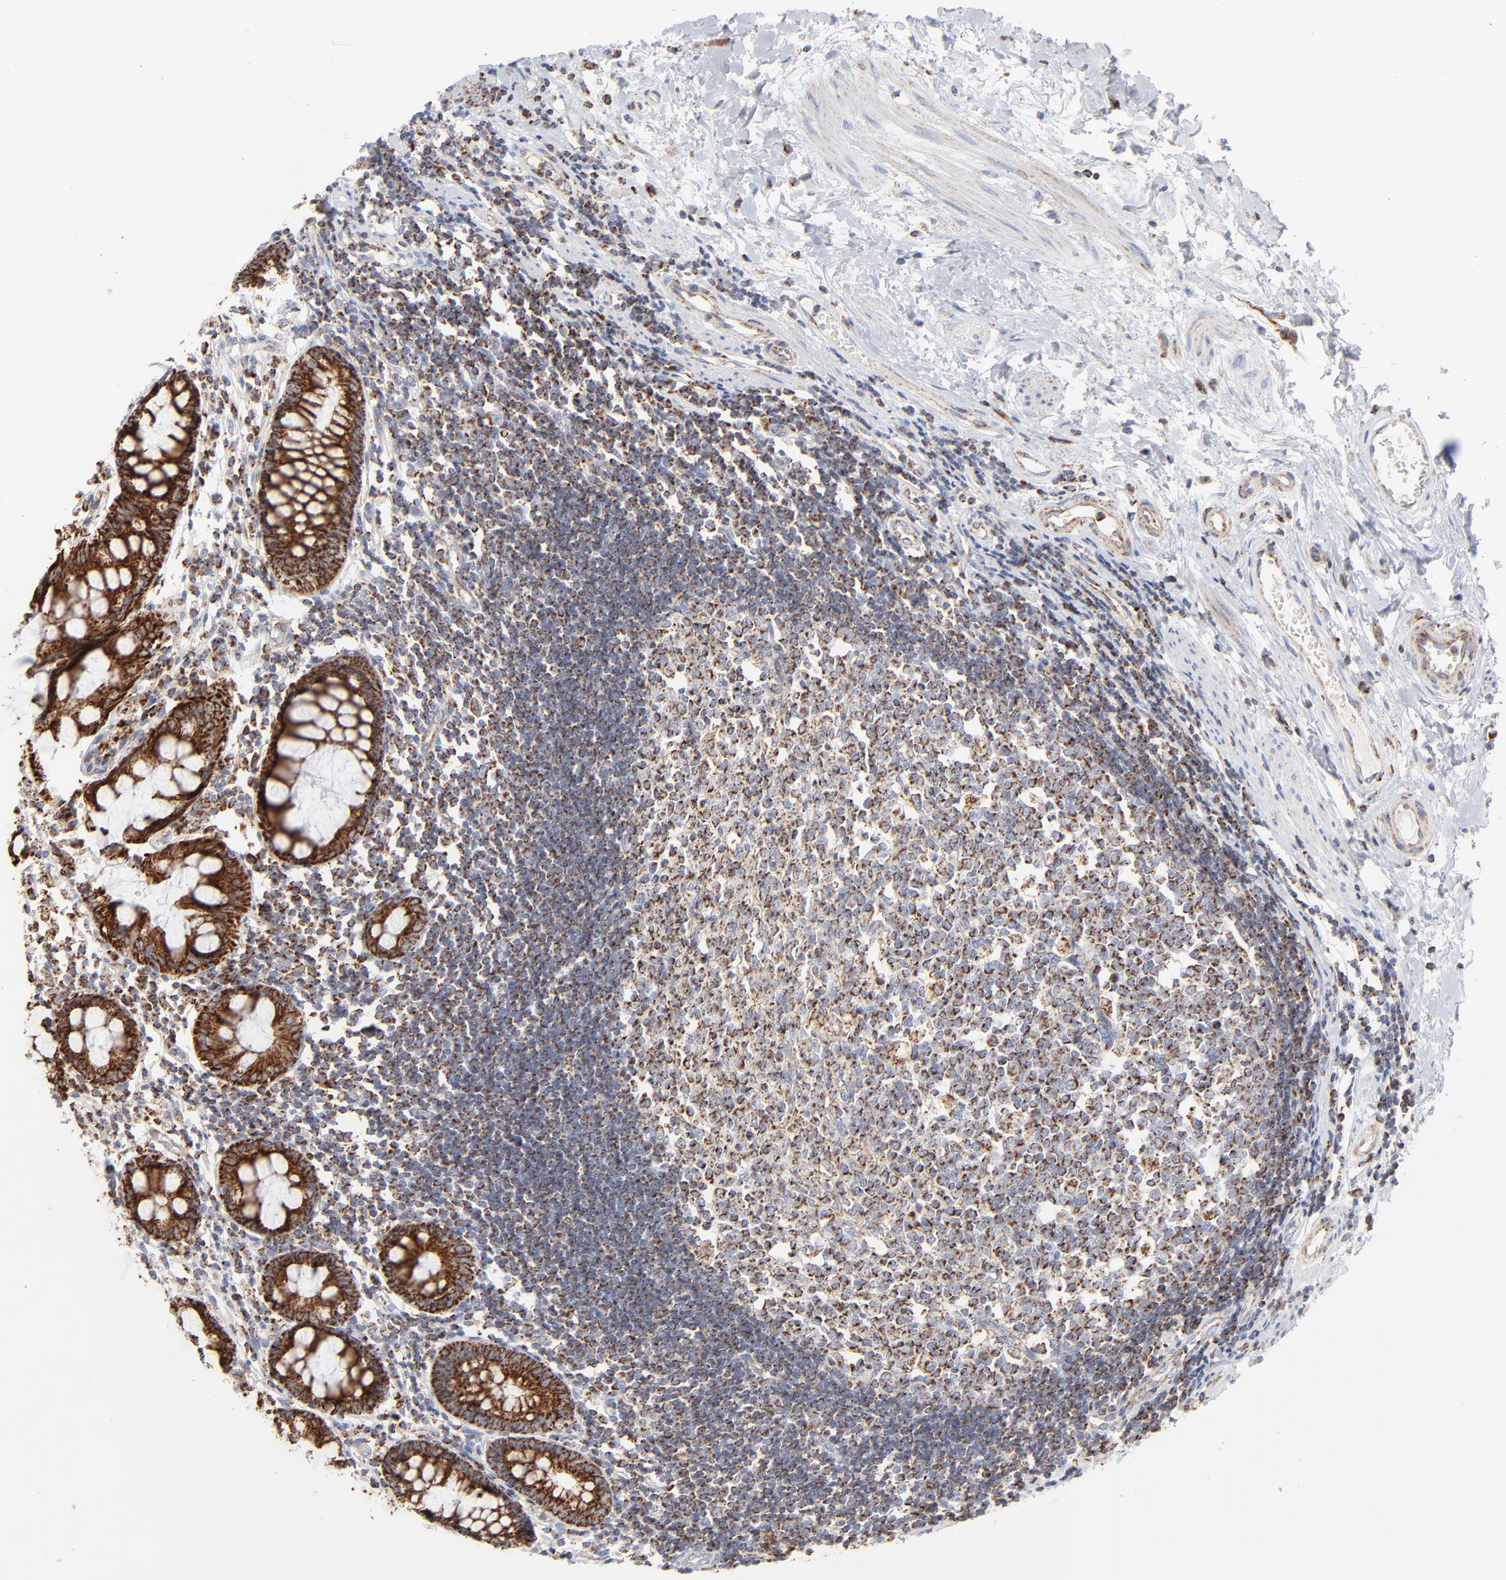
{"staining": {"intensity": "strong", "quantity": ">75%", "location": "cytoplasmic/membranous"}, "tissue": "rectum", "cell_type": "Glandular cells", "image_type": "normal", "snomed": [{"axis": "morphology", "description": "Normal tissue, NOS"}, {"axis": "topography", "description": "Rectum"}], "caption": "Immunohistochemical staining of normal human rectum demonstrates strong cytoplasmic/membranous protein staining in about >75% of glandular cells.", "gene": "ASB3", "patient": {"sex": "female", "age": 66}}